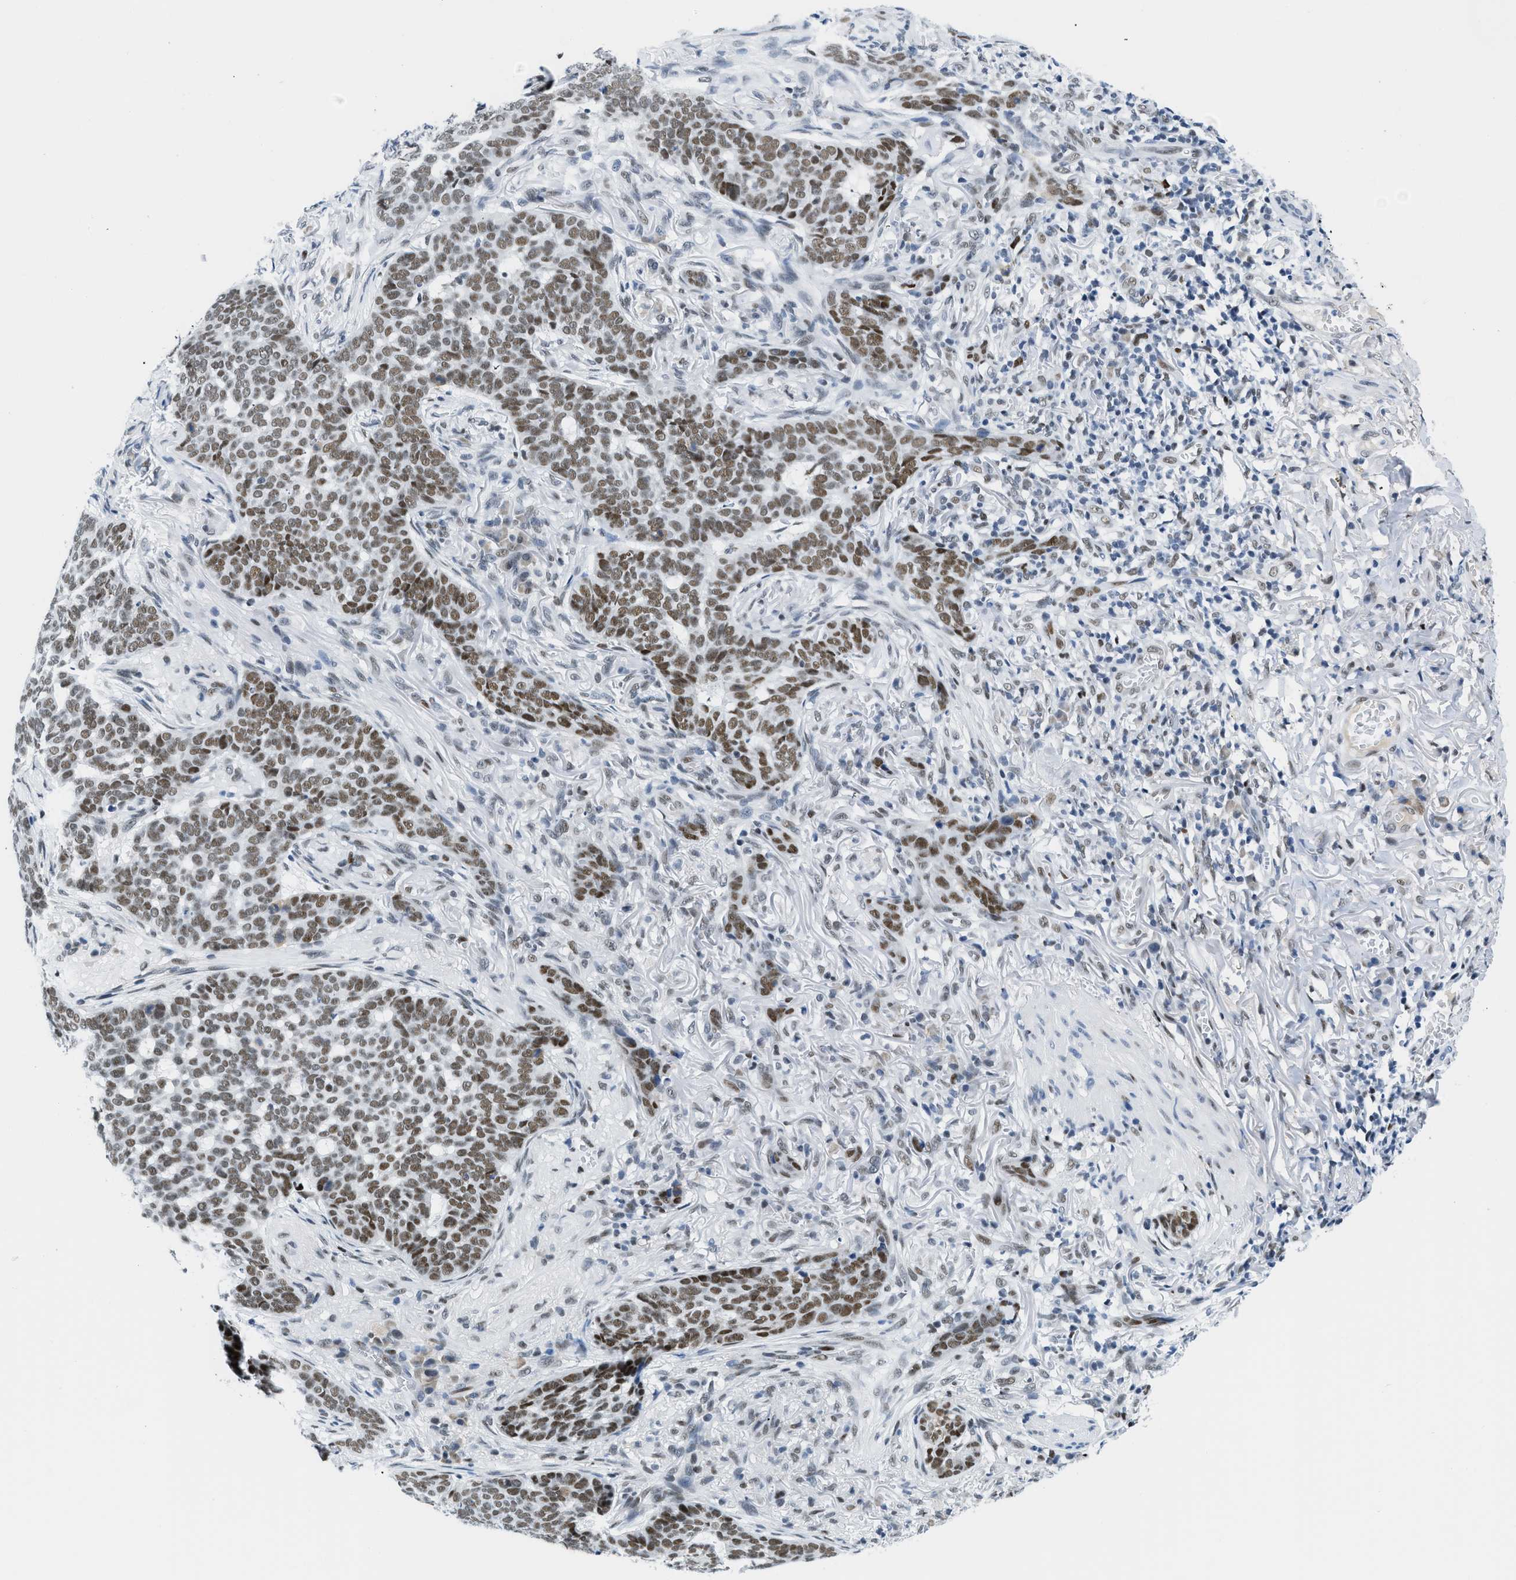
{"staining": {"intensity": "moderate", "quantity": ">75%", "location": "nuclear"}, "tissue": "skin cancer", "cell_type": "Tumor cells", "image_type": "cancer", "snomed": [{"axis": "morphology", "description": "Basal cell carcinoma"}, {"axis": "topography", "description": "Skin"}], "caption": "DAB (3,3'-diaminobenzidine) immunohistochemical staining of human skin cancer (basal cell carcinoma) reveals moderate nuclear protein expression in about >75% of tumor cells. (Stains: DAB (3,3'-diaminobenzidine) in brown, nuclei in blue, Microscopy: brightfield microscopy at high magnification).", "gene": "SMARCAD1", "patient": {"sex": "male", "age": 85}}